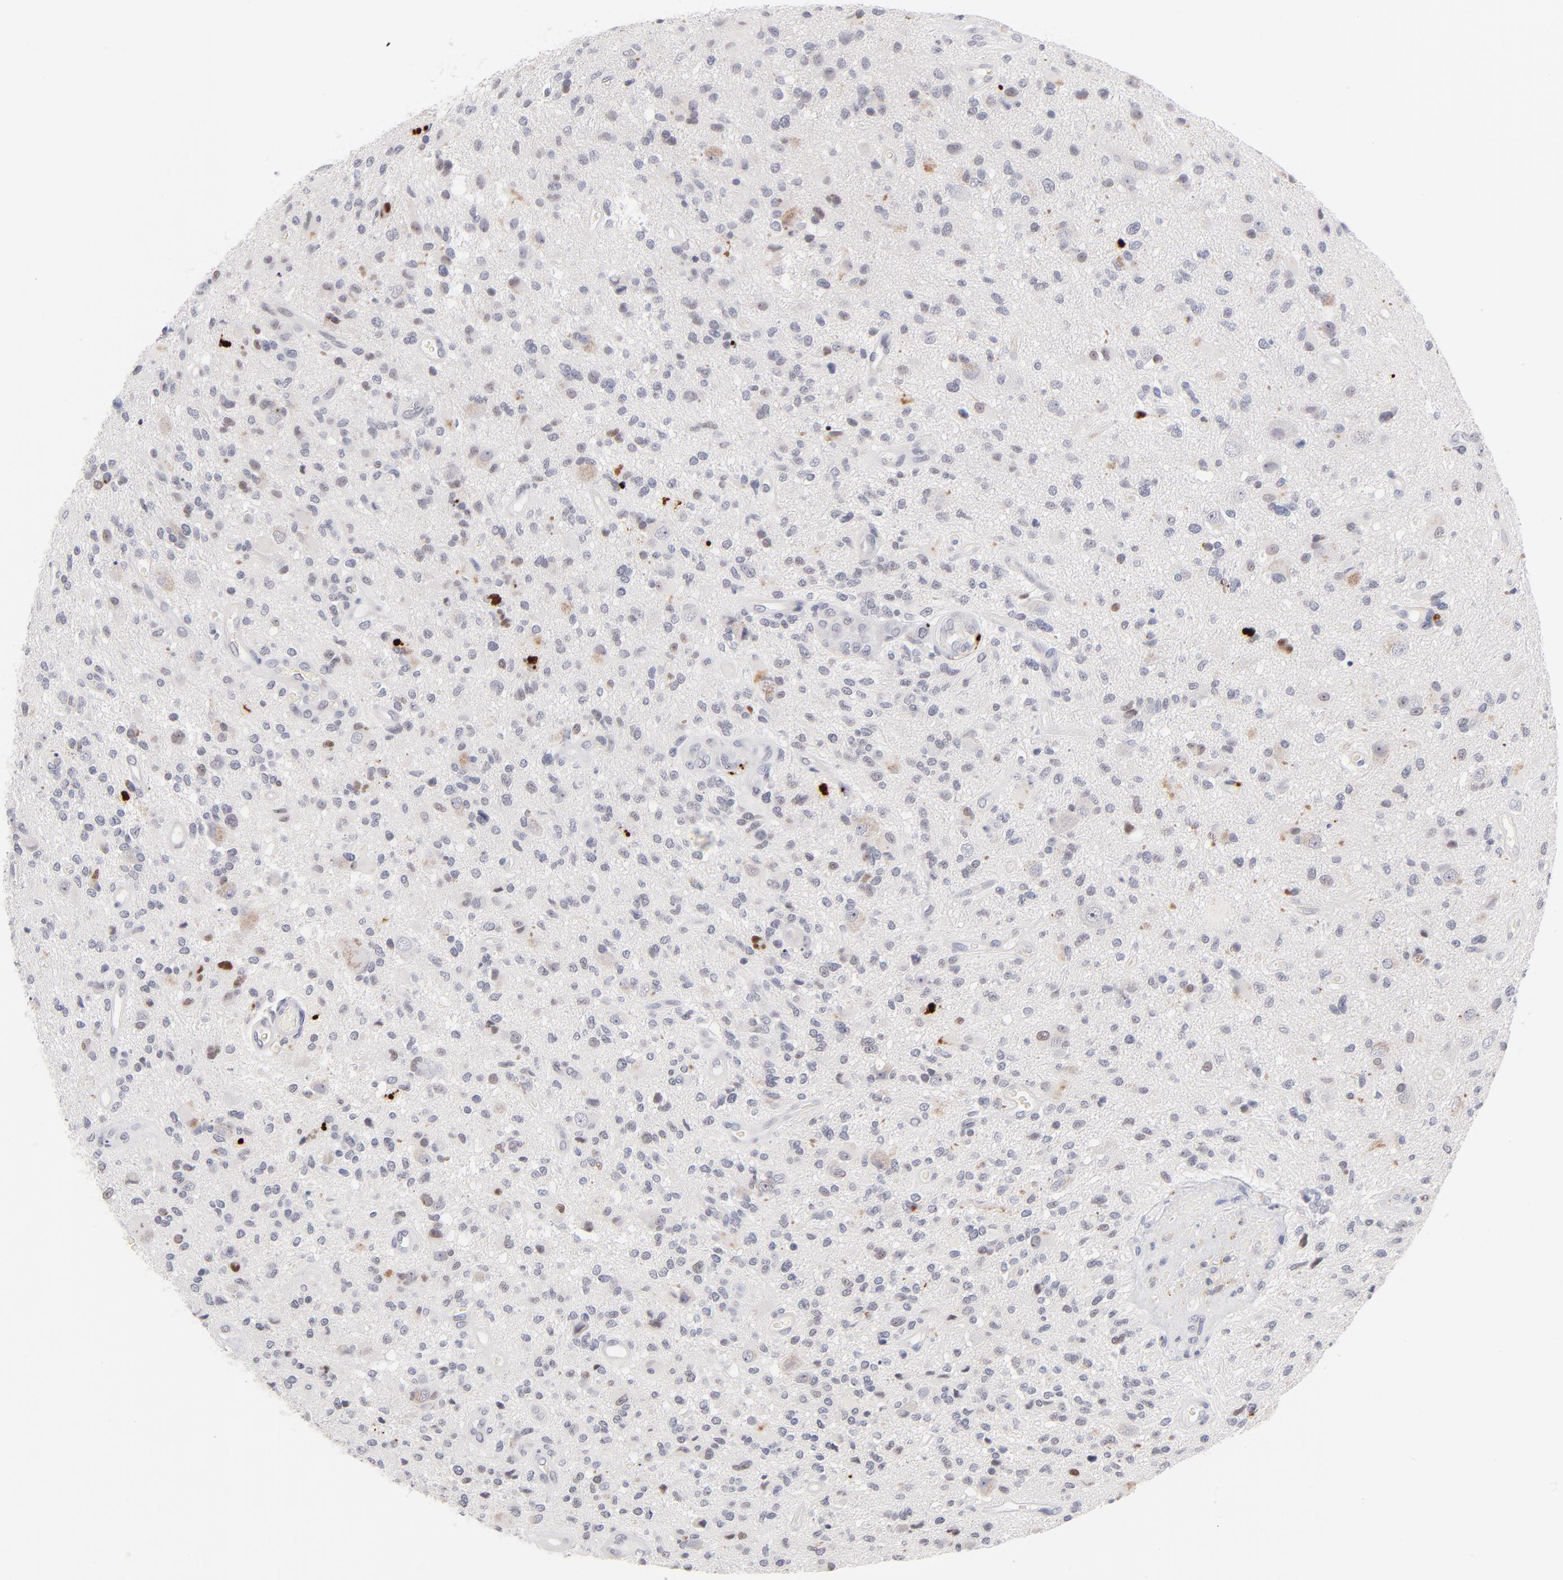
{"staining": {"intensity": "negative", "quantity": "none", "location": "none"}, "tissue": "glioma", "cell_type": "Tumor cells", "image_type": "cancer", "snomed": [{"axis": "morphology", "description": "Normal tissue, NOS"}, {"axis": "morphology", "description": "Glioma, malignant, High grade"}, {"axis": "topography", "description": "Cerebral cortex"}], "caption": "Tumor cells show no significant protein positivity in glioma.", "gene": "PARP1", "patient": {"sex": "male", "age": 75}}